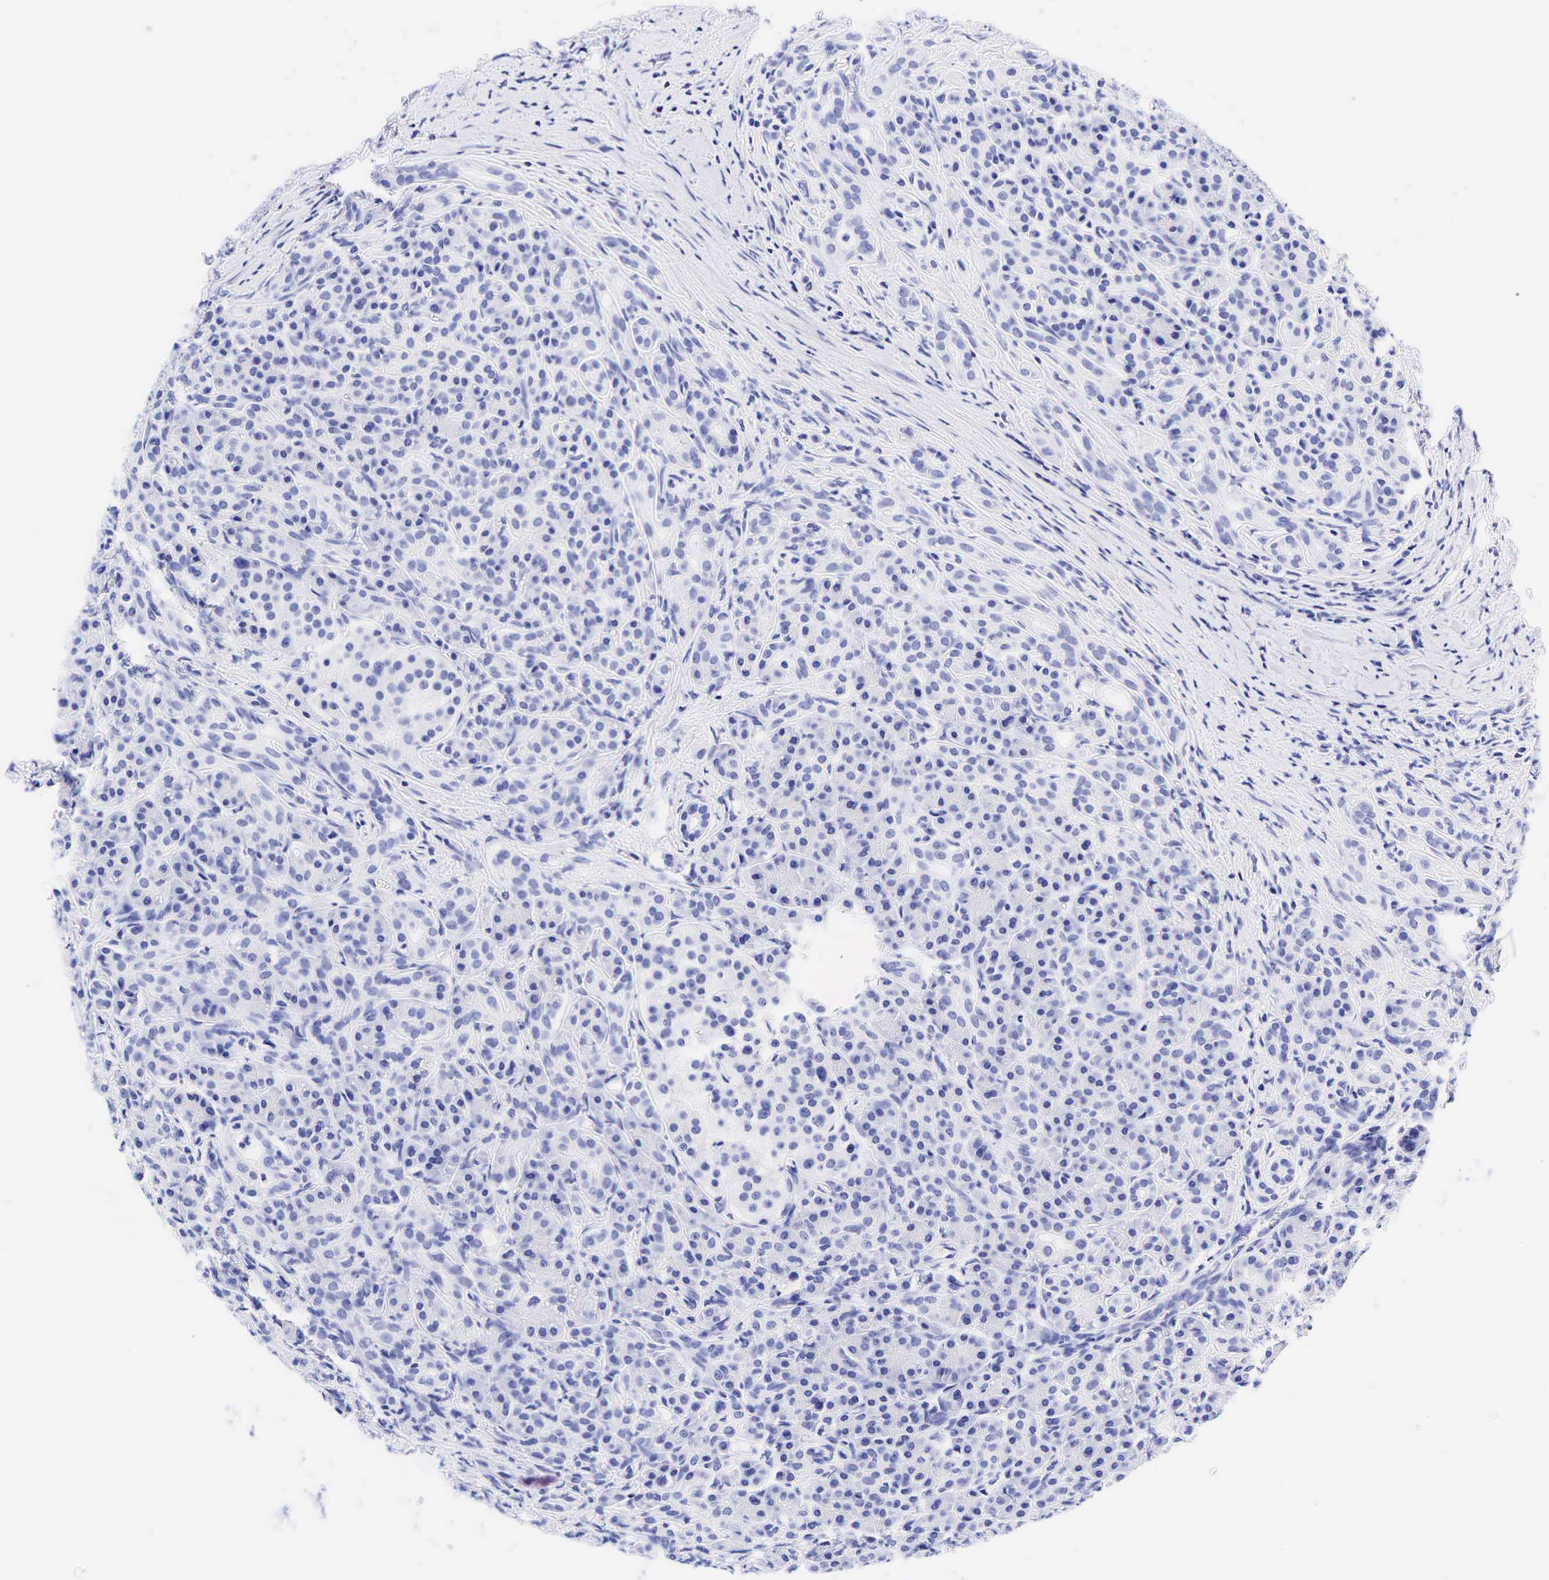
{"staining": {"intensity": "negative", "quantity": "none", "location": "none"}, "tissue": "pancreas", "cell_type": "Exocrine glandular cells", "image_type": "normal", "snomed": [{"axis": "morphology", "description": "Normal tissue, NOS"}, {"axis": "topography", "description": "Lymph node"}, {"axis": "topography", "description": "Pancreas"}], "caption": "This is an immunohistochemistry (IHC) image of unremarkable human pancreas. There is no staining in exocrine glandular cells.", "gene": "ESR1", "patient": {"sex": "male", "age": 59}}